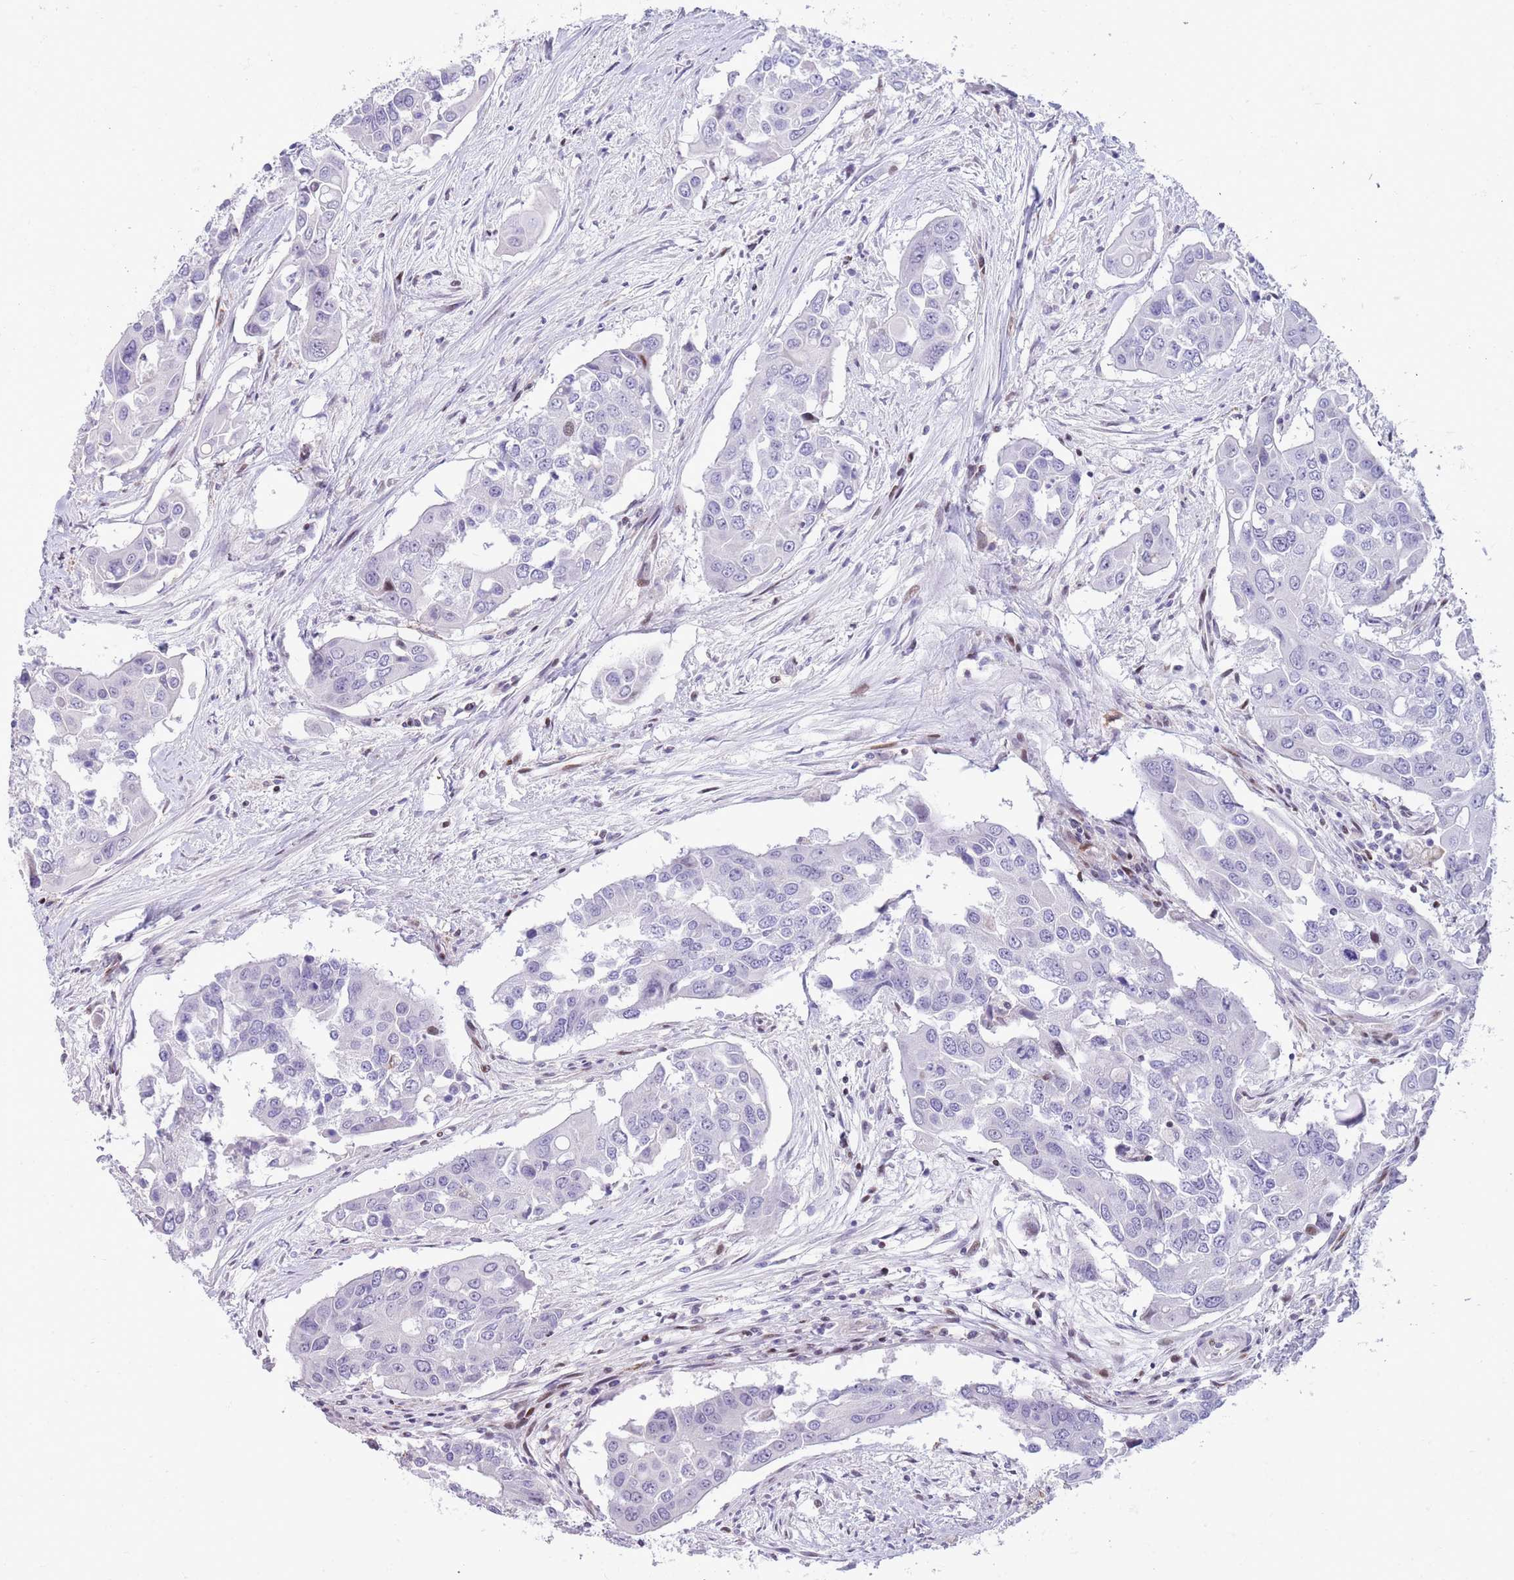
{"staining": {"intensity": "negative", "quantity": "none", "location": "none"}, "tissue": "colorectal cancer", "cell_type": "Tumor cells", "image_type": "cancer", "snomed": [{"axis": "morphology", "description": "Adenocarcinoma, NOS"}, {"axis": "topography", "description": "Colon"}], "caption": "A photomicrograph of human adenocarcinoma (colorectal) is negative for staining in tumor cells.", "gene": "ANO8", "patient": {"sex": "male", "age": 77}}